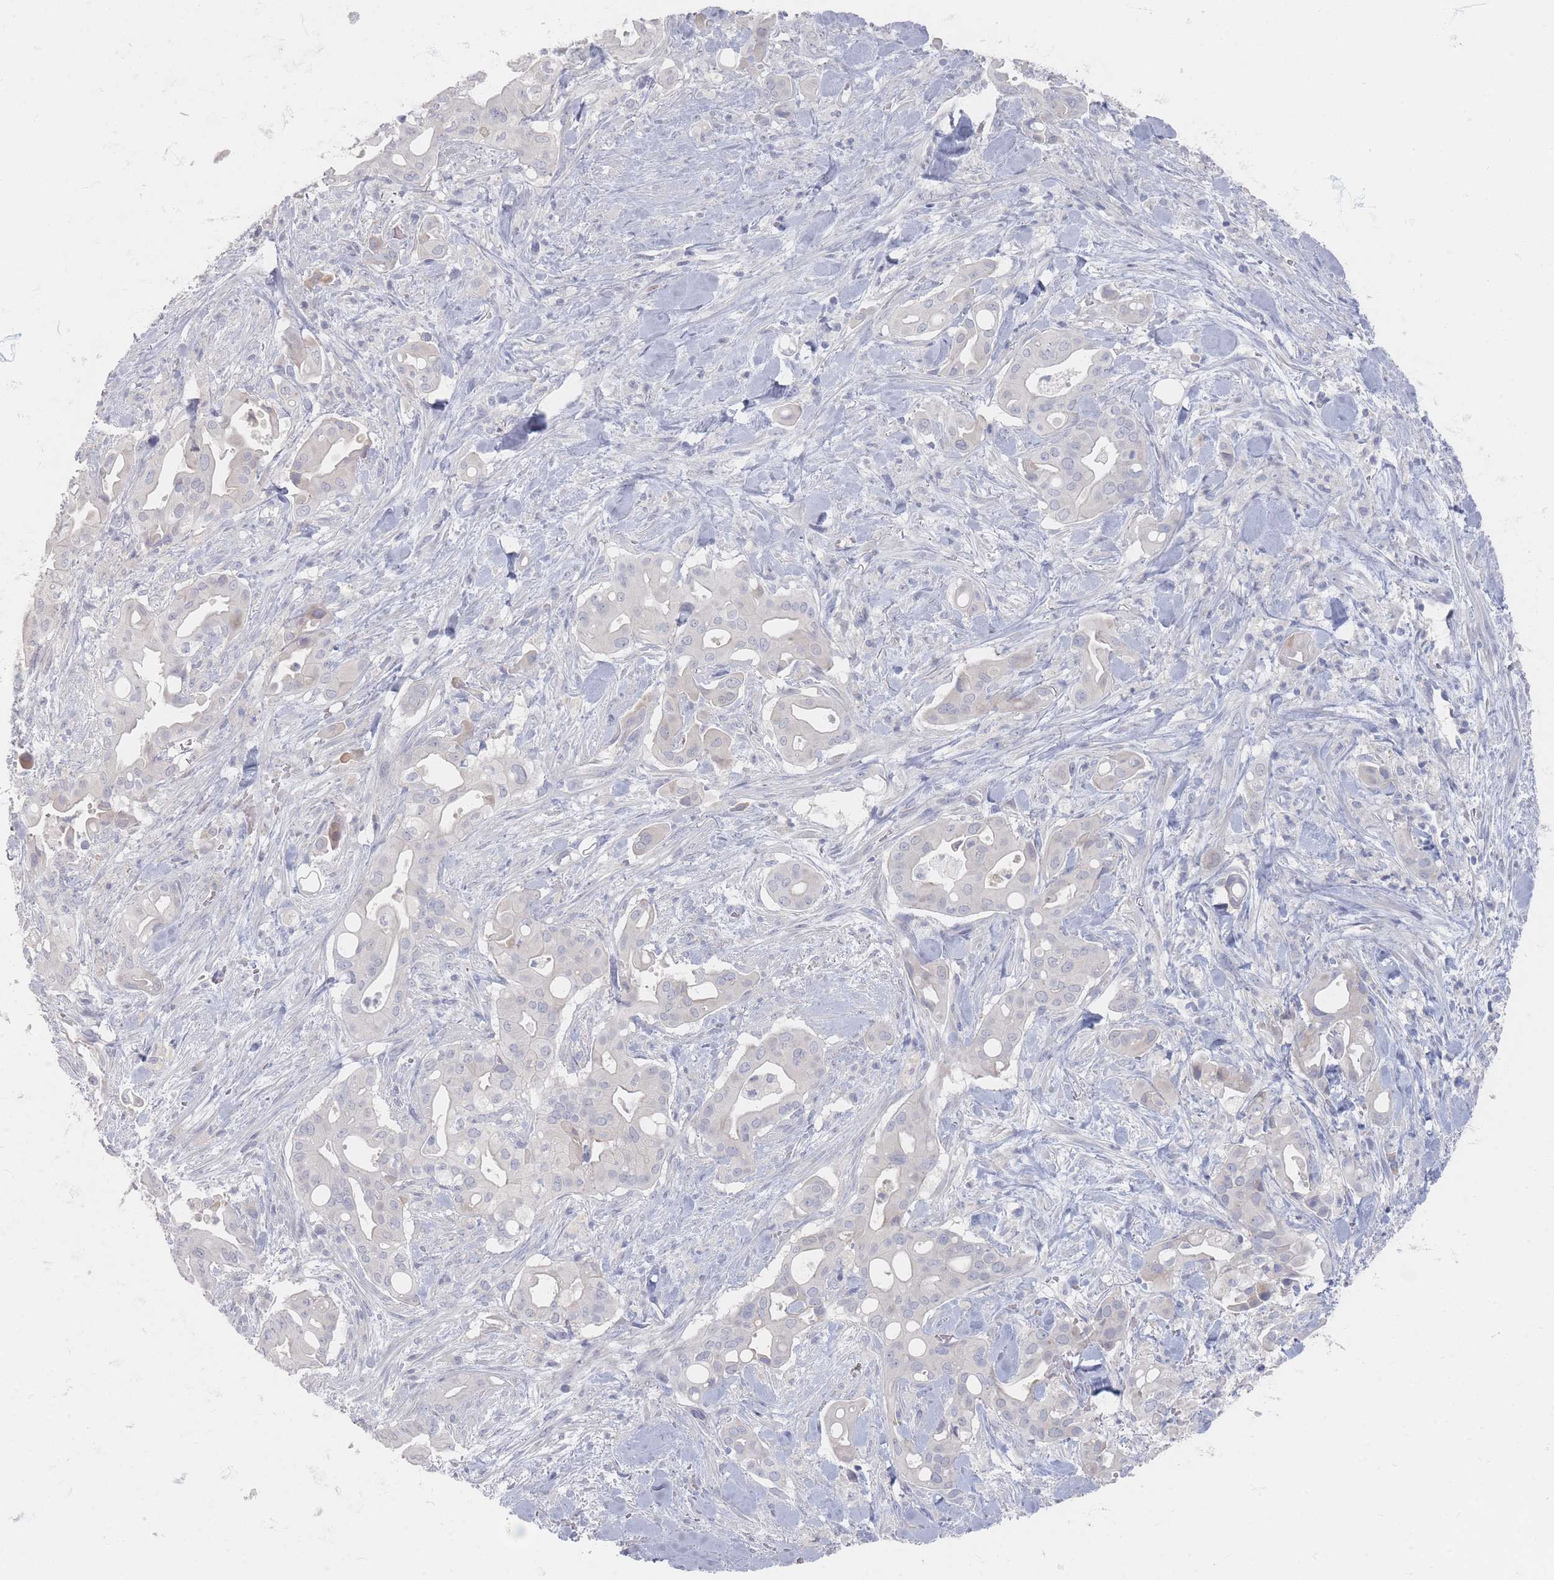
{"staining": {"intensity": "negative", "quantity": "none", "location": "none"}, "tissue": "liver cancer", "cell_type": "Tumor cells", "image_type": "cancer", "snomed": [{"axis": "morphology", "description": "Cholangiocarcinoma"}, {"axis": "topography", "description": "Liver"}], "caption": "Micrograph shows no protein staining in tumor cells of liver cancer tissue.", "gene": "CD37", "patient": {"sex": "female", "age": 68}}